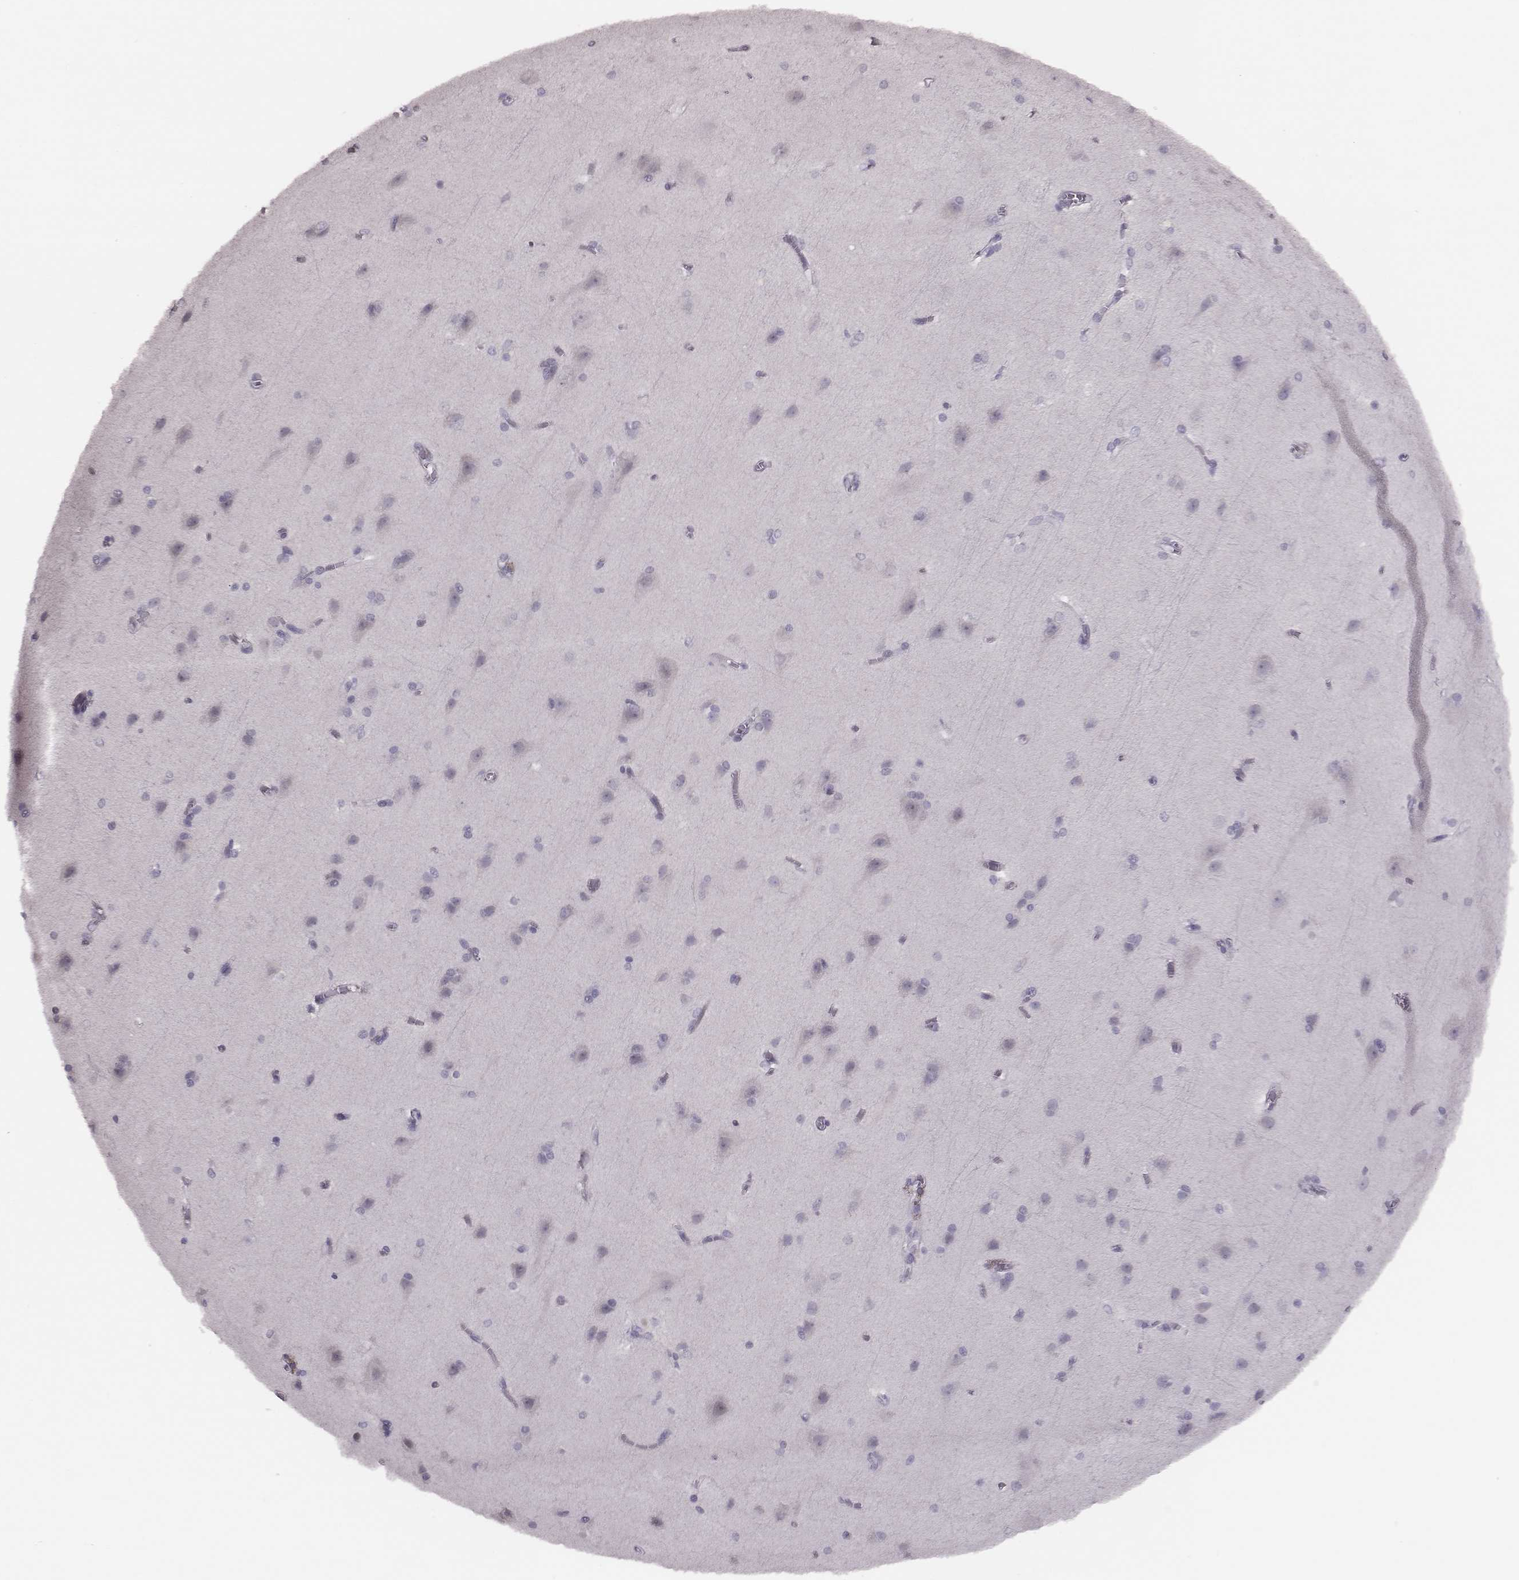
{"staining": {"intensity": "negative", "quantity": "none", "location": "none"}, "tissue": "cerebral cortex", "cell_type": "Endothelial cells", "image_type": "normal", "snomed": [{"axis": "morphology", "description": "Normal tissue, NOS"}, {"axis": "topography", "description": "Cerebral cortex"}], "caption": "The photomicrograph exhibits no significant staining in endothelial cells of cerebral cortex.", "gene": "PBK", "patient": {"sex": "male", "age": 37}}